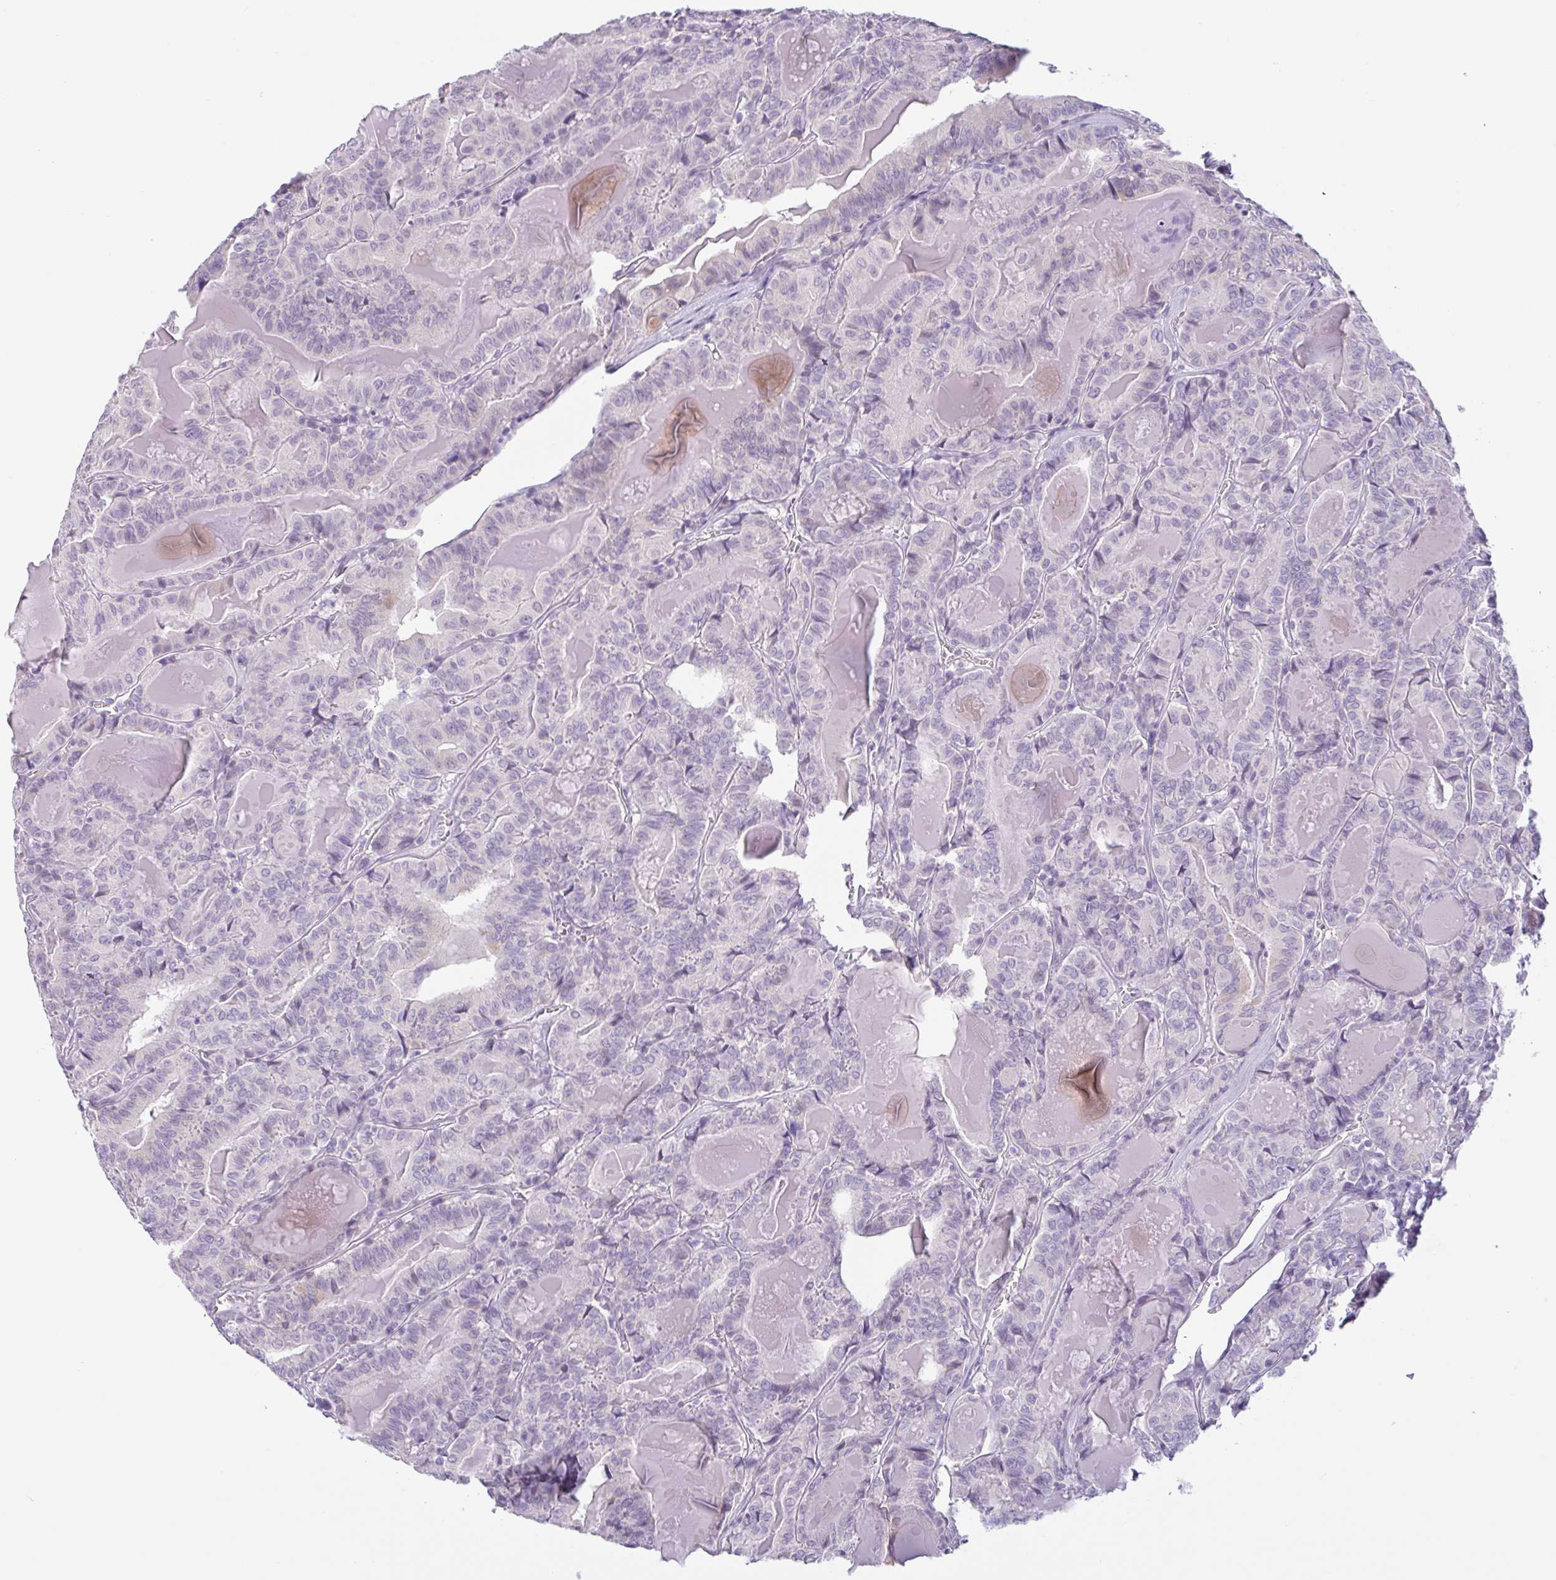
{"staining": {"intensity": "negative", "quantity": "none", "location": "none"}, "tissue": "thyroid cancer", "cell_type": "Tumor cells", "image_type": "cancer", "snomed": [{"axis": "morphology", "description": "Papillary adenocarcinoma, NOS"}, {"axis": "topography", "description": "Thyroid gland"}], "caption": "DAB (3,3'-diaminobenzidine) immunohistochemical staining of thyroid papillary adenocarcinoma displays no significant staining in tumor cells. (Stains: DAB immunohistochemistry with hematoxylin counter stain, Microscopy: brightfield microscopy at high magnification).", "gene": "CTSE", "patient": {"sex": "female", "age": 72}}